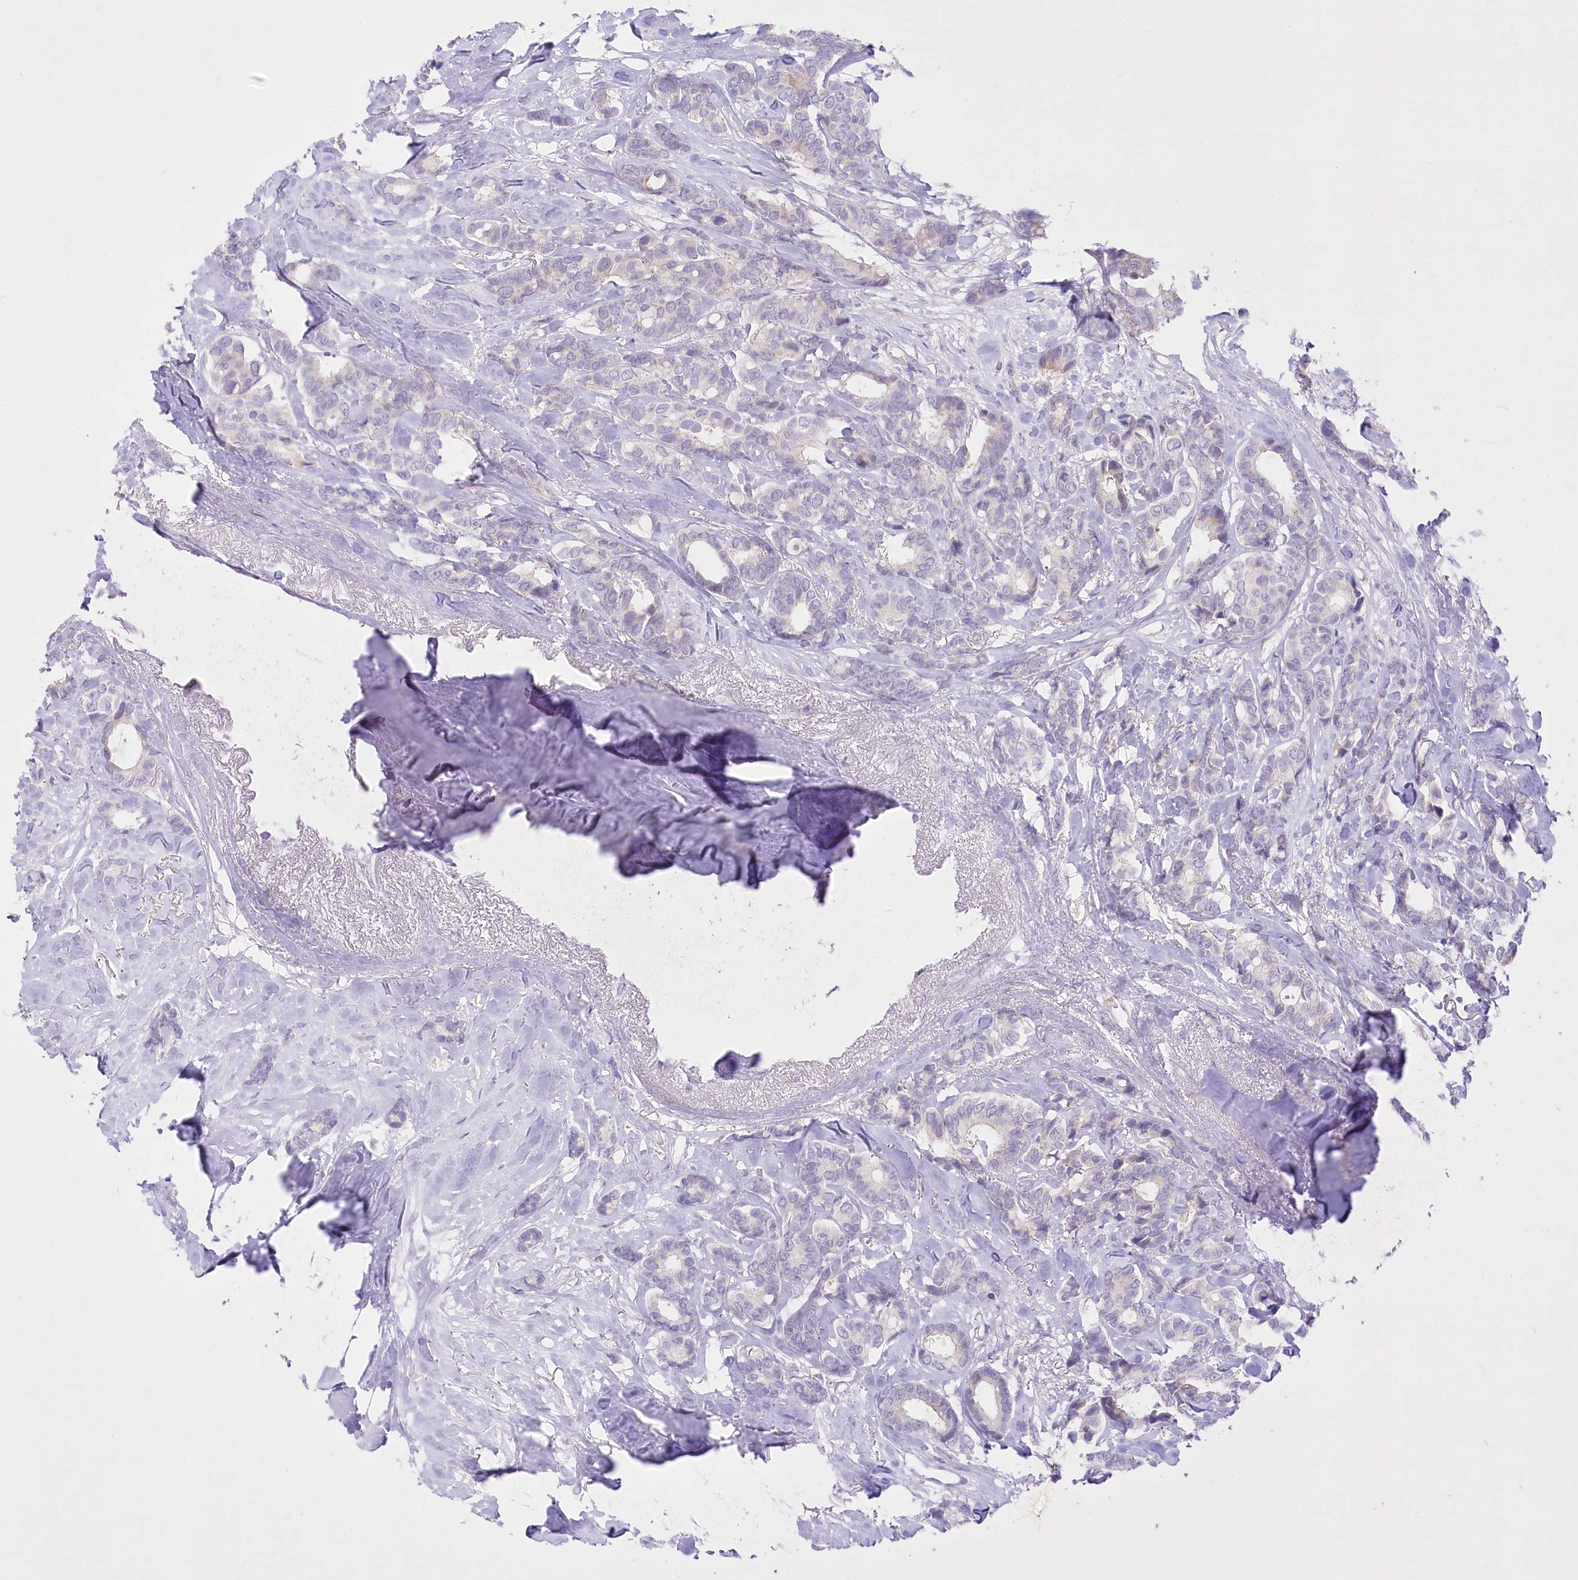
{"staining": {"intensity": "negative", "quantity": "none", "location": "none"}, "tissue": "breast cancer", "cell_type": "Tumor cells", "image_type": "cancer", "snomed": [{"axis": "morphology", "description": "Duct carcinoma"}, {"axis": "topography", "description": "Breast"}], "caption": "Tumor cells show no significant expression in breast cancer (infiltrating ductal carcinoma).", "gene": "BEND7", "patient": {"sex": "female", "age": 87}}